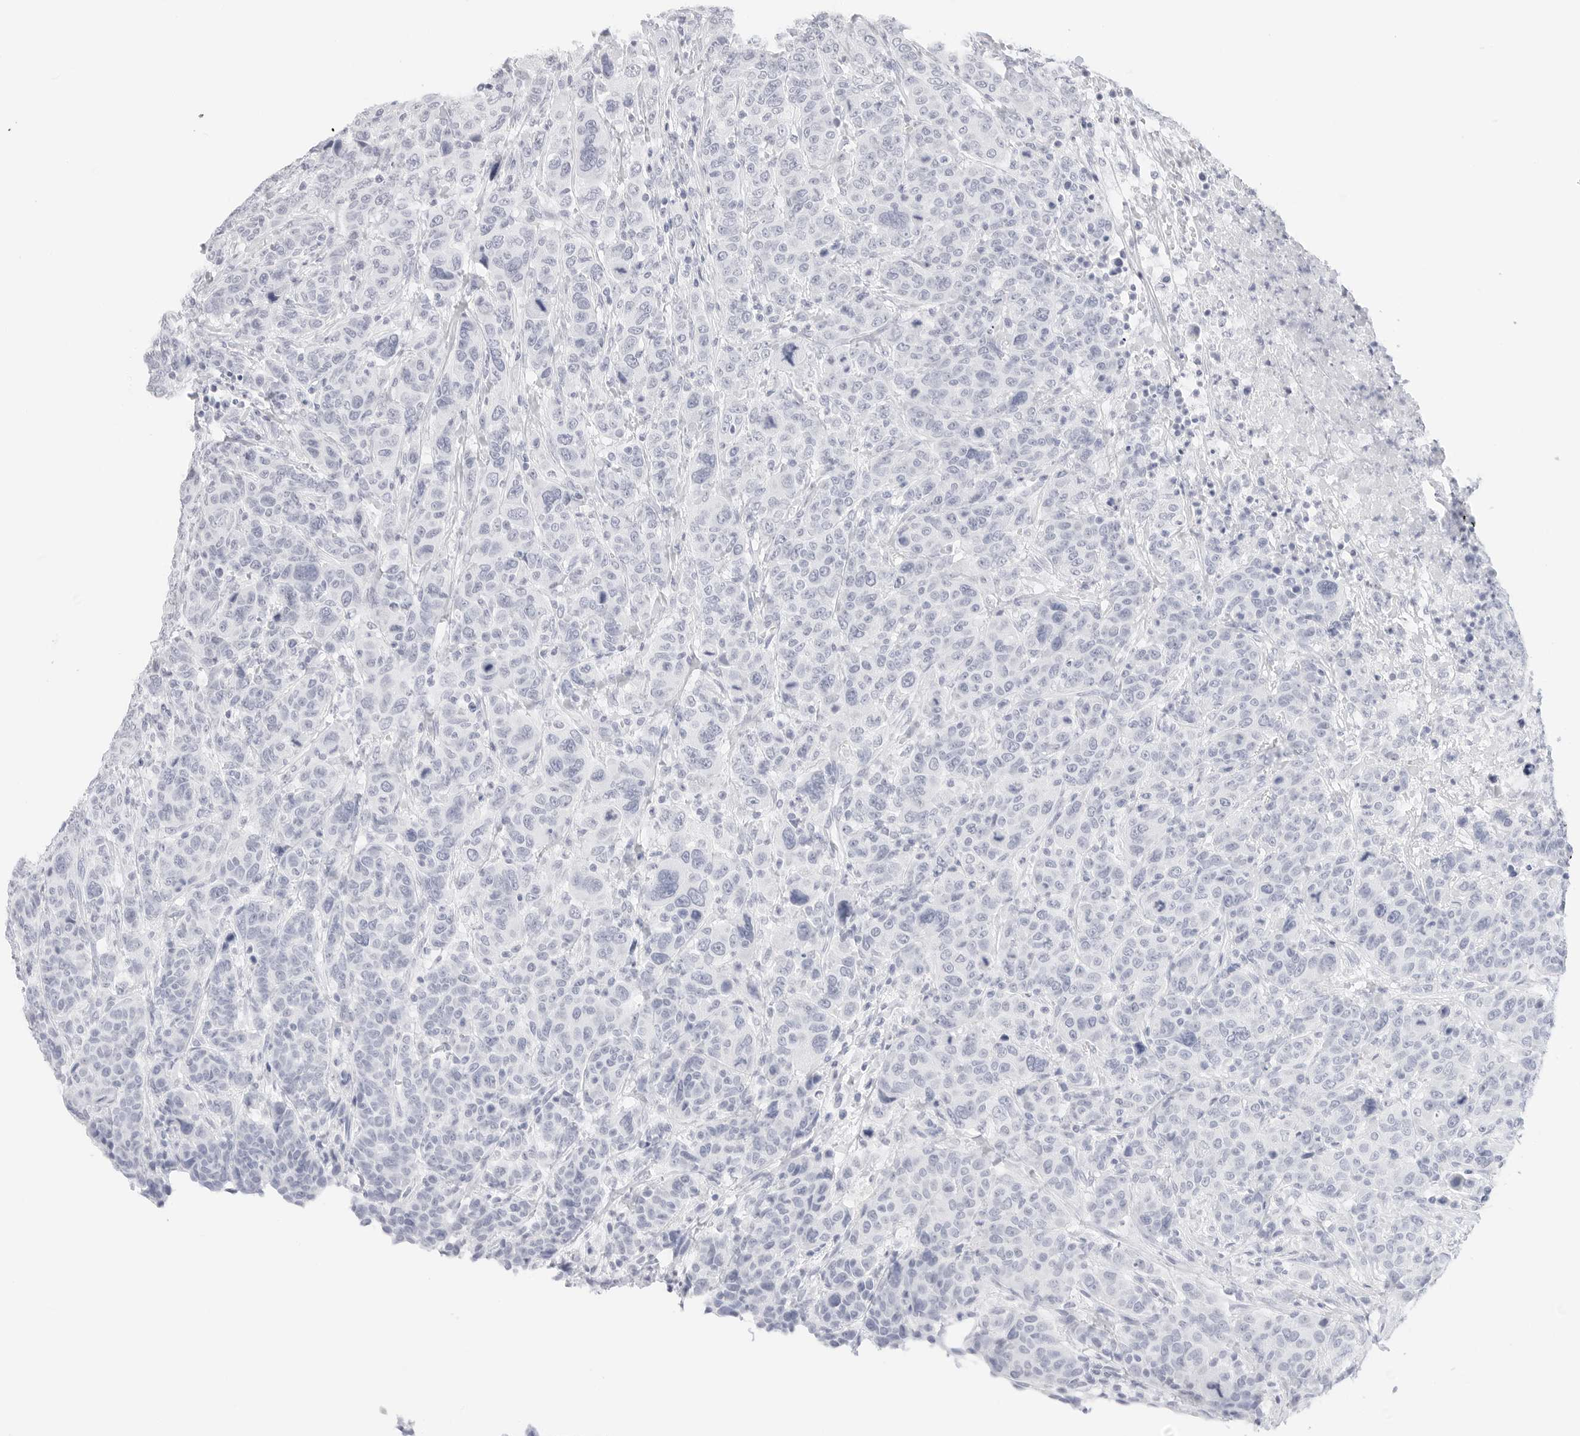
{"staining": {"intensity": "negative", "quantity": "none", "location": "none"}, "tissue": "breast cancer", "cell_type": "Tumor cells", "image_type": "cancer", "snomed": [{"axis": "morphology", "description": "Duct carcinoma"}, {"axis": "topography", "description": "Breast"}], "caption": "DAB immunohistochemical staining of human intraductal carcinoma (breast) exhibits no significant positivity in tumor cells.", "gene": "TFF2", "patient": {"sex": "female", "age": 37}}